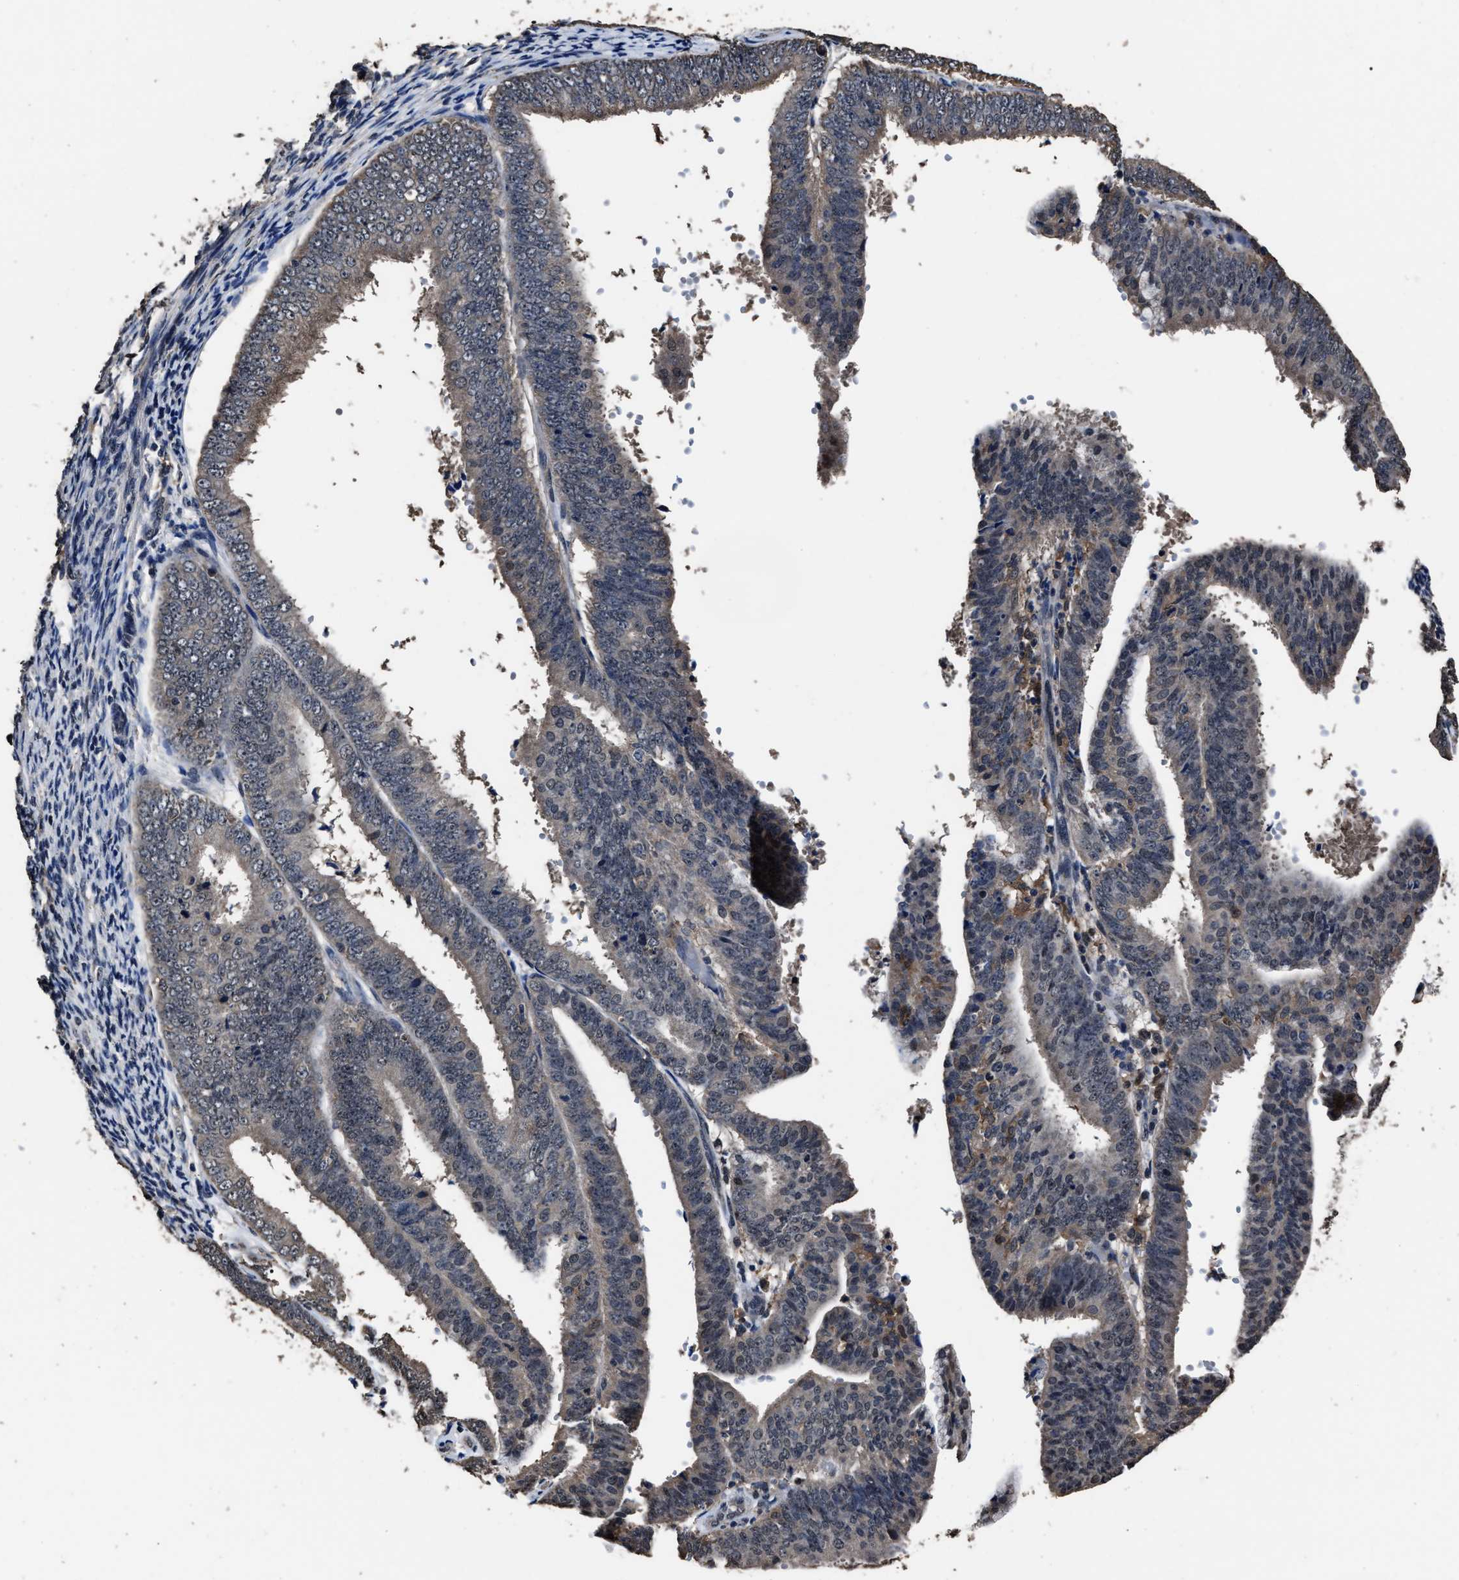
{"staining": {"intensity": "weak", "quantity": "<25%", "location": "cytoplasmic/membranous"}, "tissue": "endometrial cancer", "cell_type": "Tumor cells", "image_type": "cancer", "snomed": [{"axis": "morphology", "description": "Adenocarcinoma, NOS"}, {"axis": "topography", "description": "Endometrium"}], "caption": "Tumor cells are negative for brown protein staining in endometrial cancer.", "gene": "RSBN1L", "patient": {"sex": "female", "age": 63}}